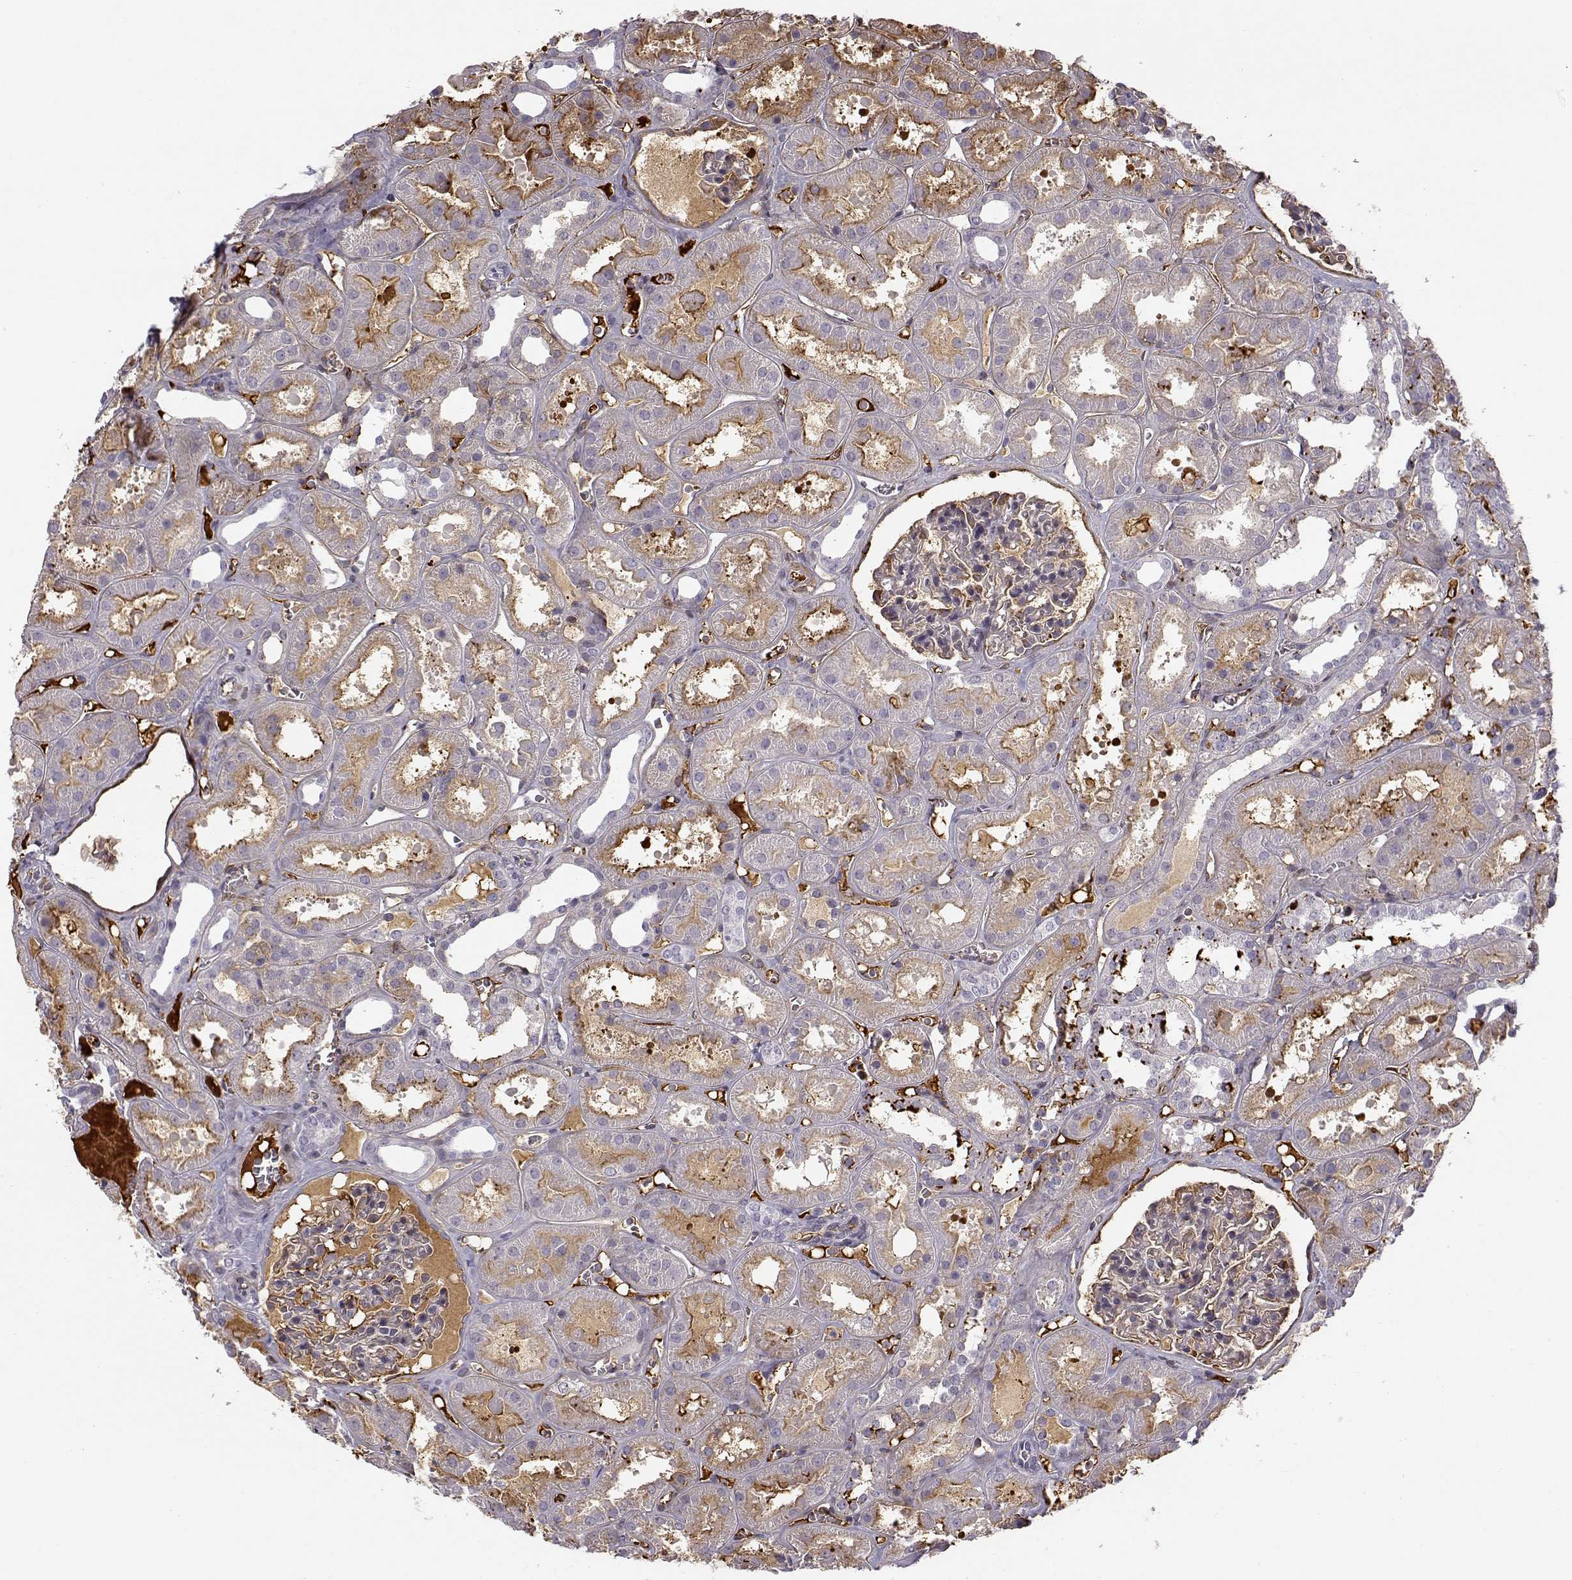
{"staining": {"intensity": "moderate", "quantity": "<25%", "location": "cytoplasmic/membranous"}, "tissue": "kidney", "cell_type": "Cells in glomeruli", "image_type": "normal", "snomed": [{"axis": "morphology", "description": "Normal tissue, NOS"}, {"axis": "topography", "description": "Kidney"}], "caption": "Kidney stained with immunohistochemistry (IHC) shows moderate cytoplasmic/membranous positivity in about <25% of cells in glomeruli. (DAB = brown stain, brightfield microscopy at high magnification).", "gene": "PABPC1L2A", "patient": {"sex": "female", "age": 41}}